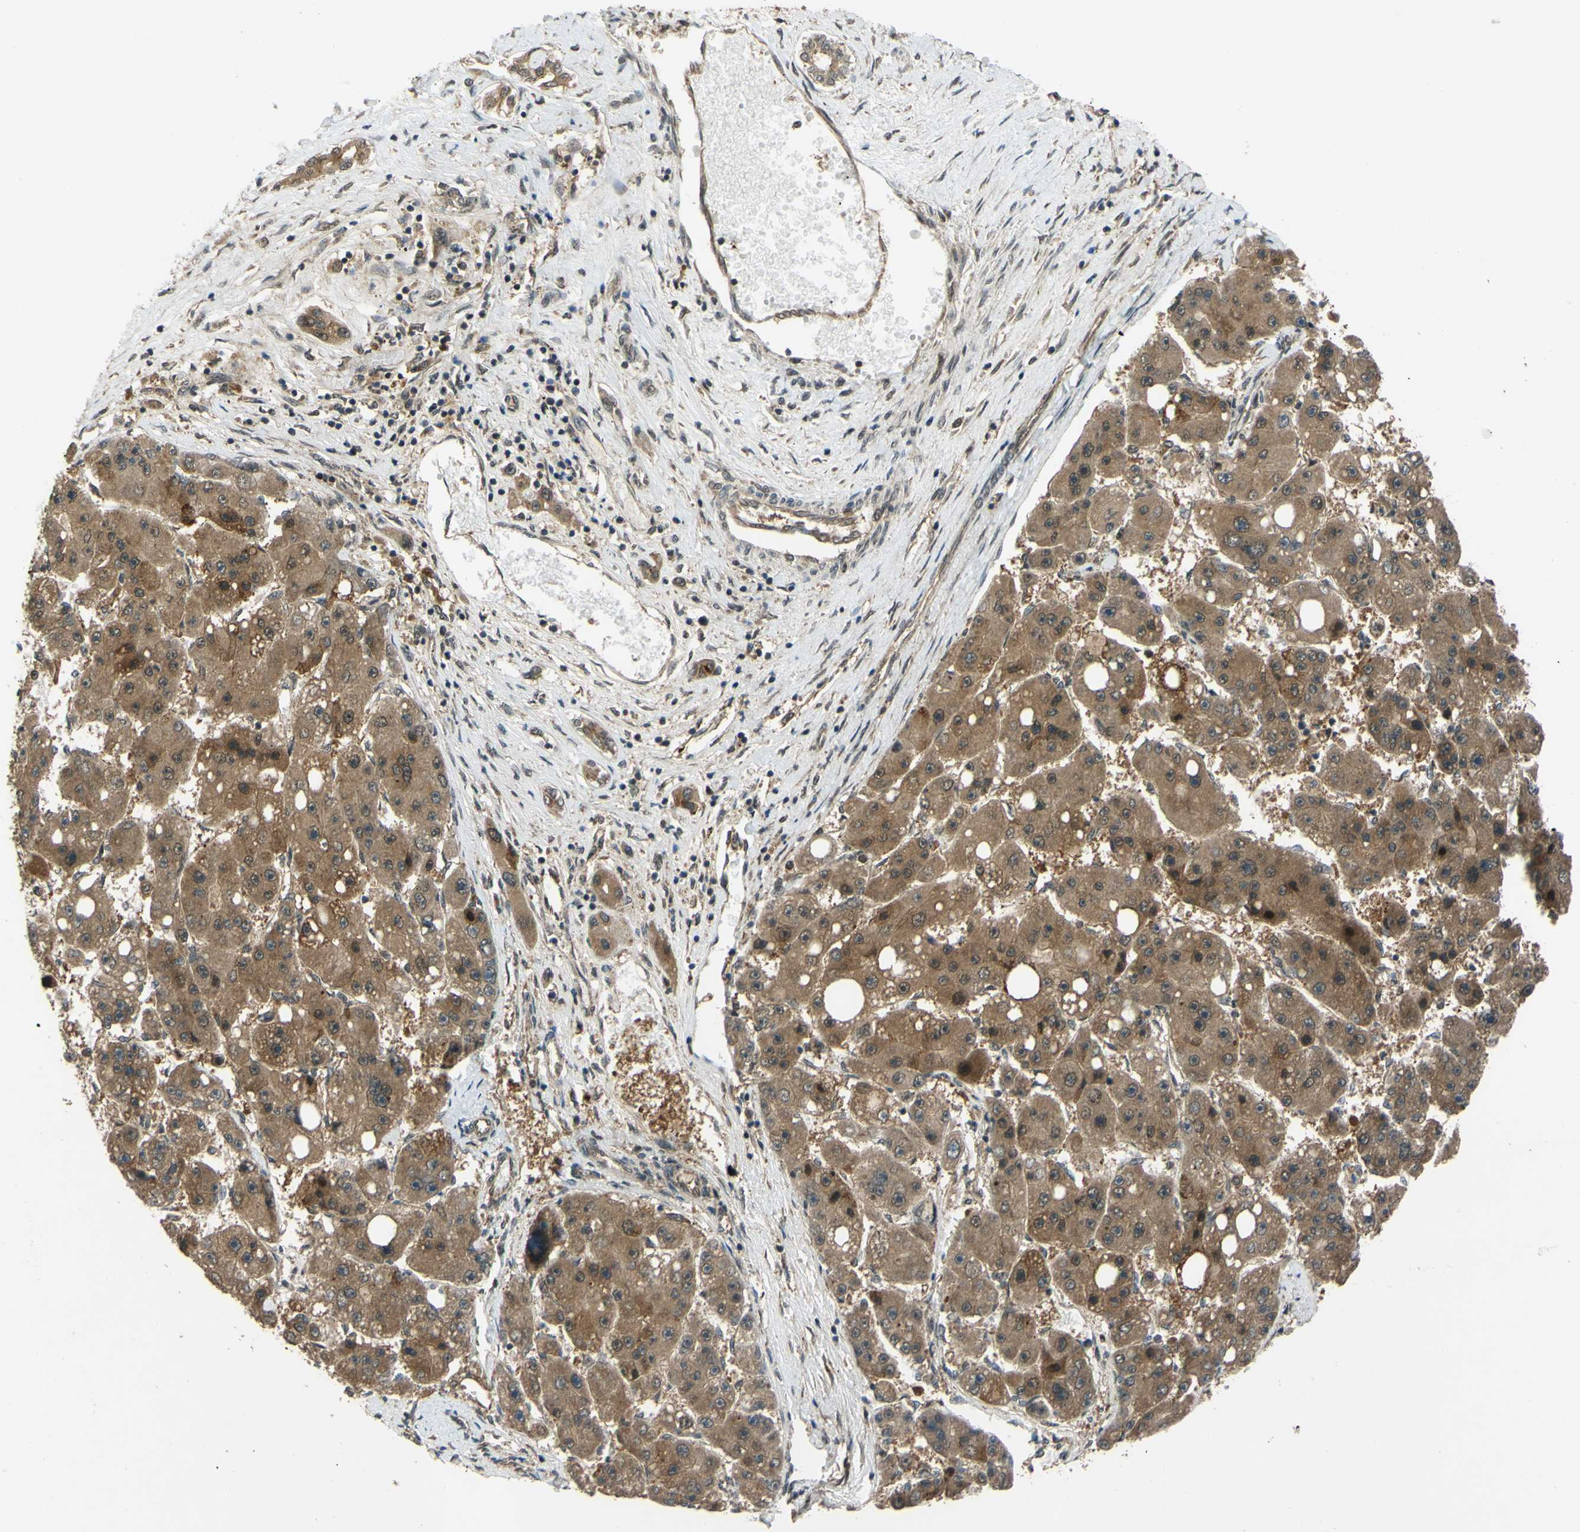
{"staining": {"intensity": "moderate", "quantity": ">75%", "location": "cytoplasmic/membranous"}, "tissue": "liver cancer", "cell_type": "Tumor cells", "image_type": "cancer", "snomed": [{"axis": "morphology", "description": "Carcinoma, Hepatocellular, NOS"}, {"axis": "topography", "description": "Liver"}], "caption": "Protein staining by IHC shows moderate cytoplasmic/membranous positivity in approximately >75% of tumor cells in liver cancer.", "gene": "ABCC8", "patient": {"sex": "female", "age": 61}}